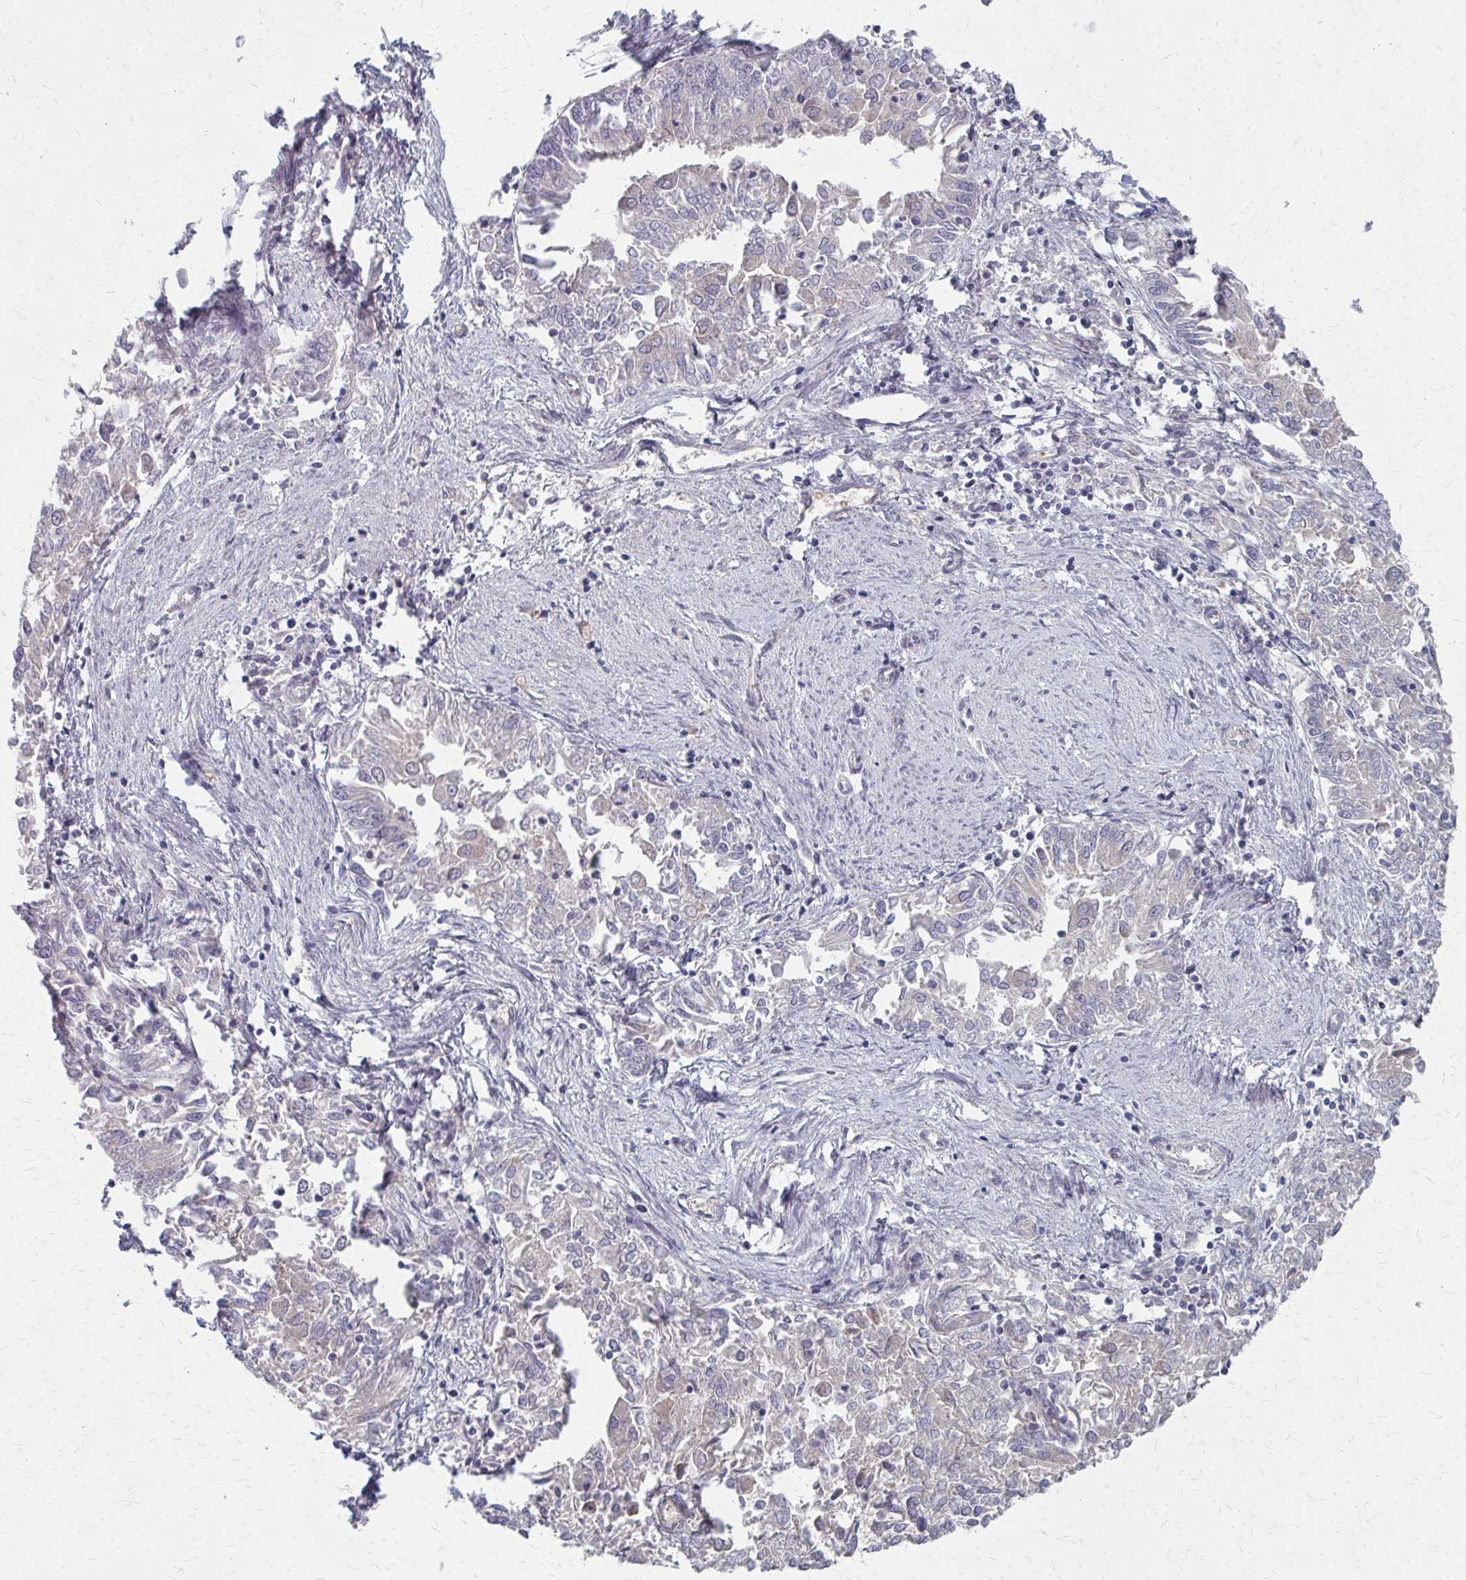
{"staining": {"intensity": "negative", "quantity": "none", "location": "none"}, "tissue": "endometrial cancer", "cell_type": "Tumor cells", "image_type": "cancer", "snomed": [{"axis": "morphology", "description": "Adenocarcinoma, NOS"}, {"axis": "topography", "description": "Endometrium"}], "caption": "Adenocarcinoma (endometrial) was stained to show a protein in brown. There is no significant positivity in tumor cells.", "gene": "NUDT16", "patient": {"sex": "female", "age": 57}}